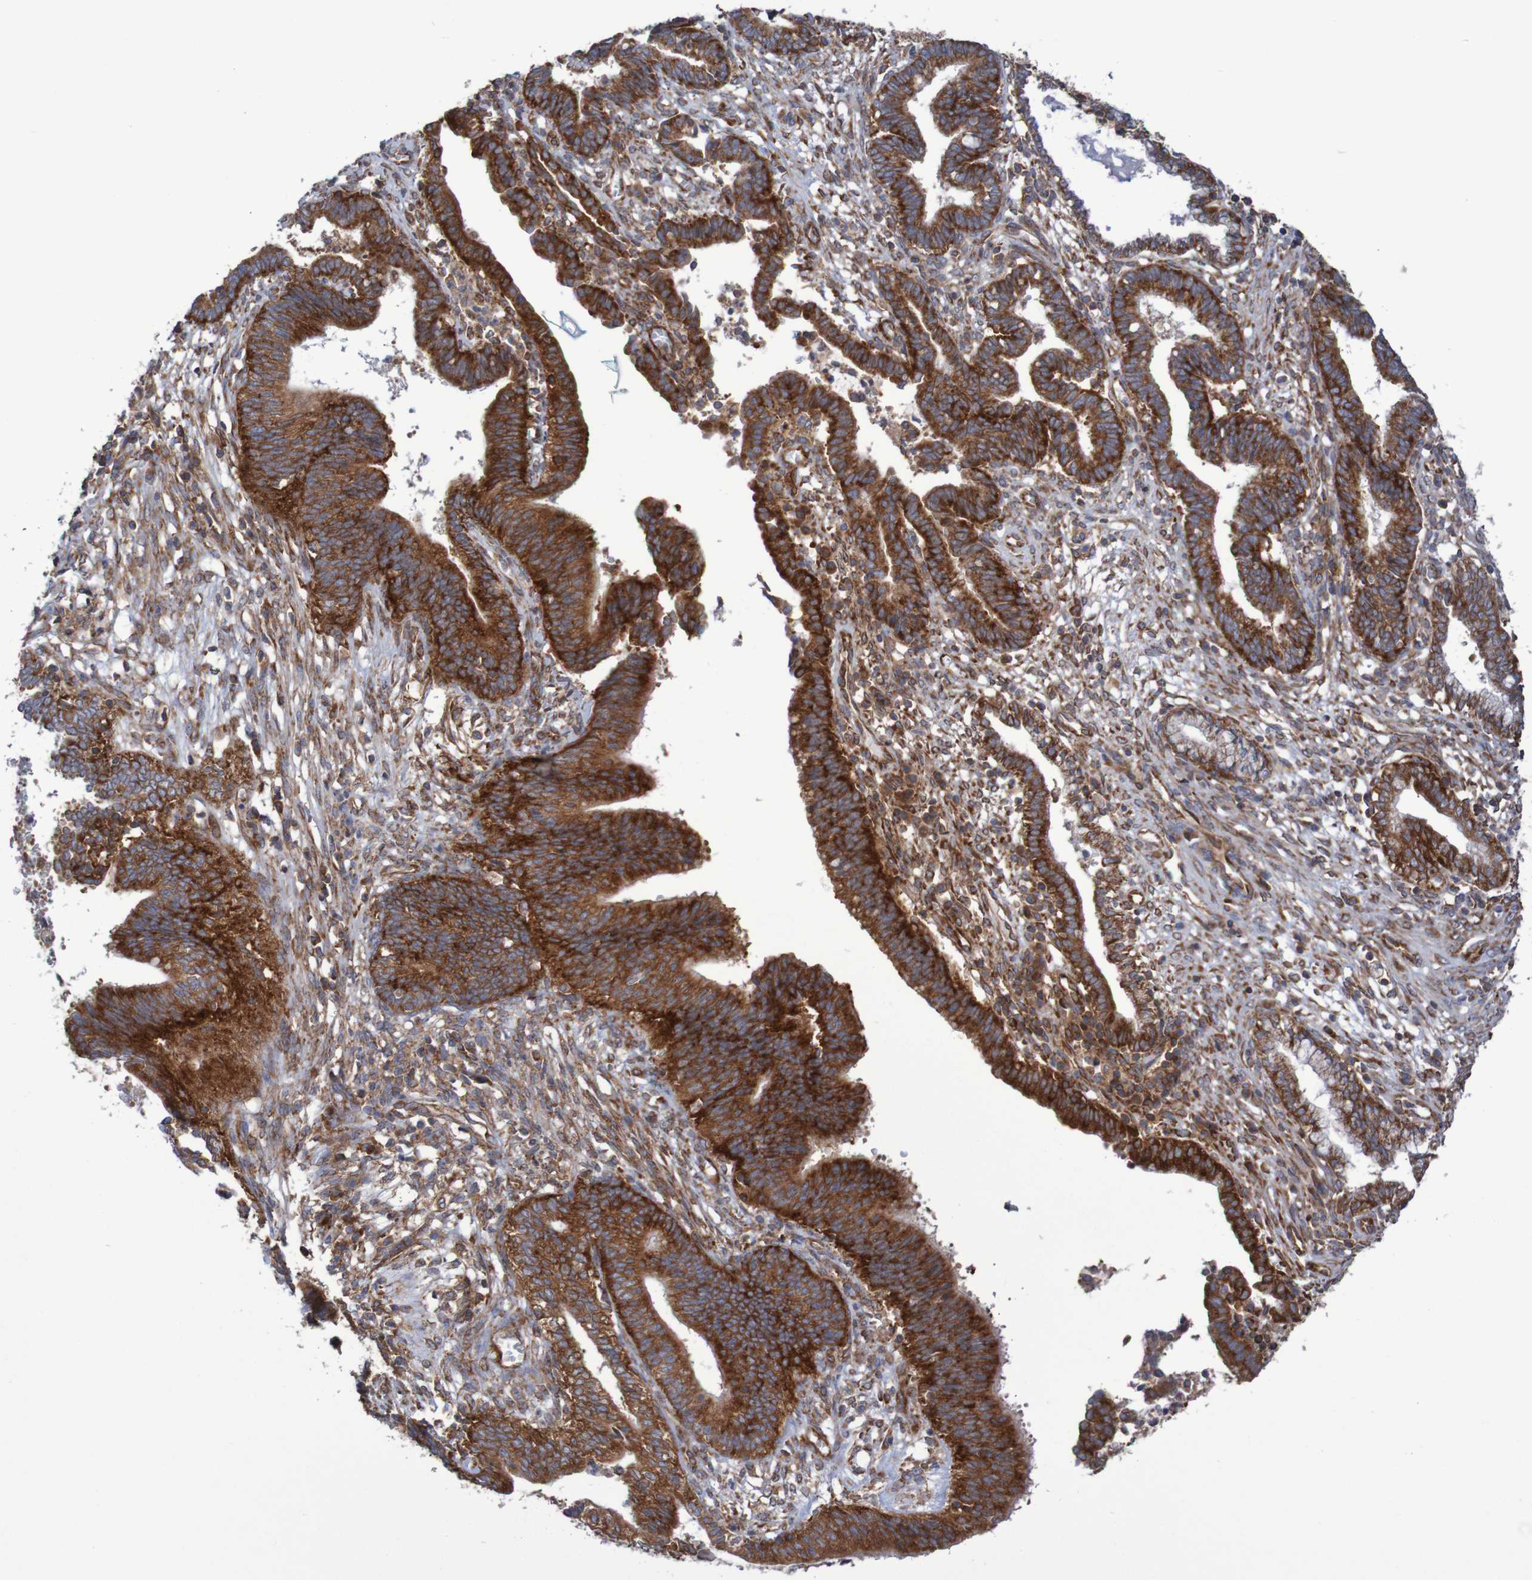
{"staining": {"intensity": "strong", "quantity": ">75%", "location": "cytoplasmic/membranous"}, "tissue": "cervical cancer", "cell_type": "Tumor cells", "image_type": "cancer", "snomed": [{"axis": "morphology", "description": "Adenocarcinoma, NOS"}, {"axis": "topography", "description": "Cervix"}], "caption": "IHC (DAB) staining of adenocarcinoma (cervical) reveals strong cytoplasmic/membranous protein positivity in approximately >75% of tumor cells. Using DAB (brown) and hematoxylin (blue) stains, captured at high magnification using brightfield microscopy.", "gene": "FXR2", "patient": {"sex": "female", "age": 44}}